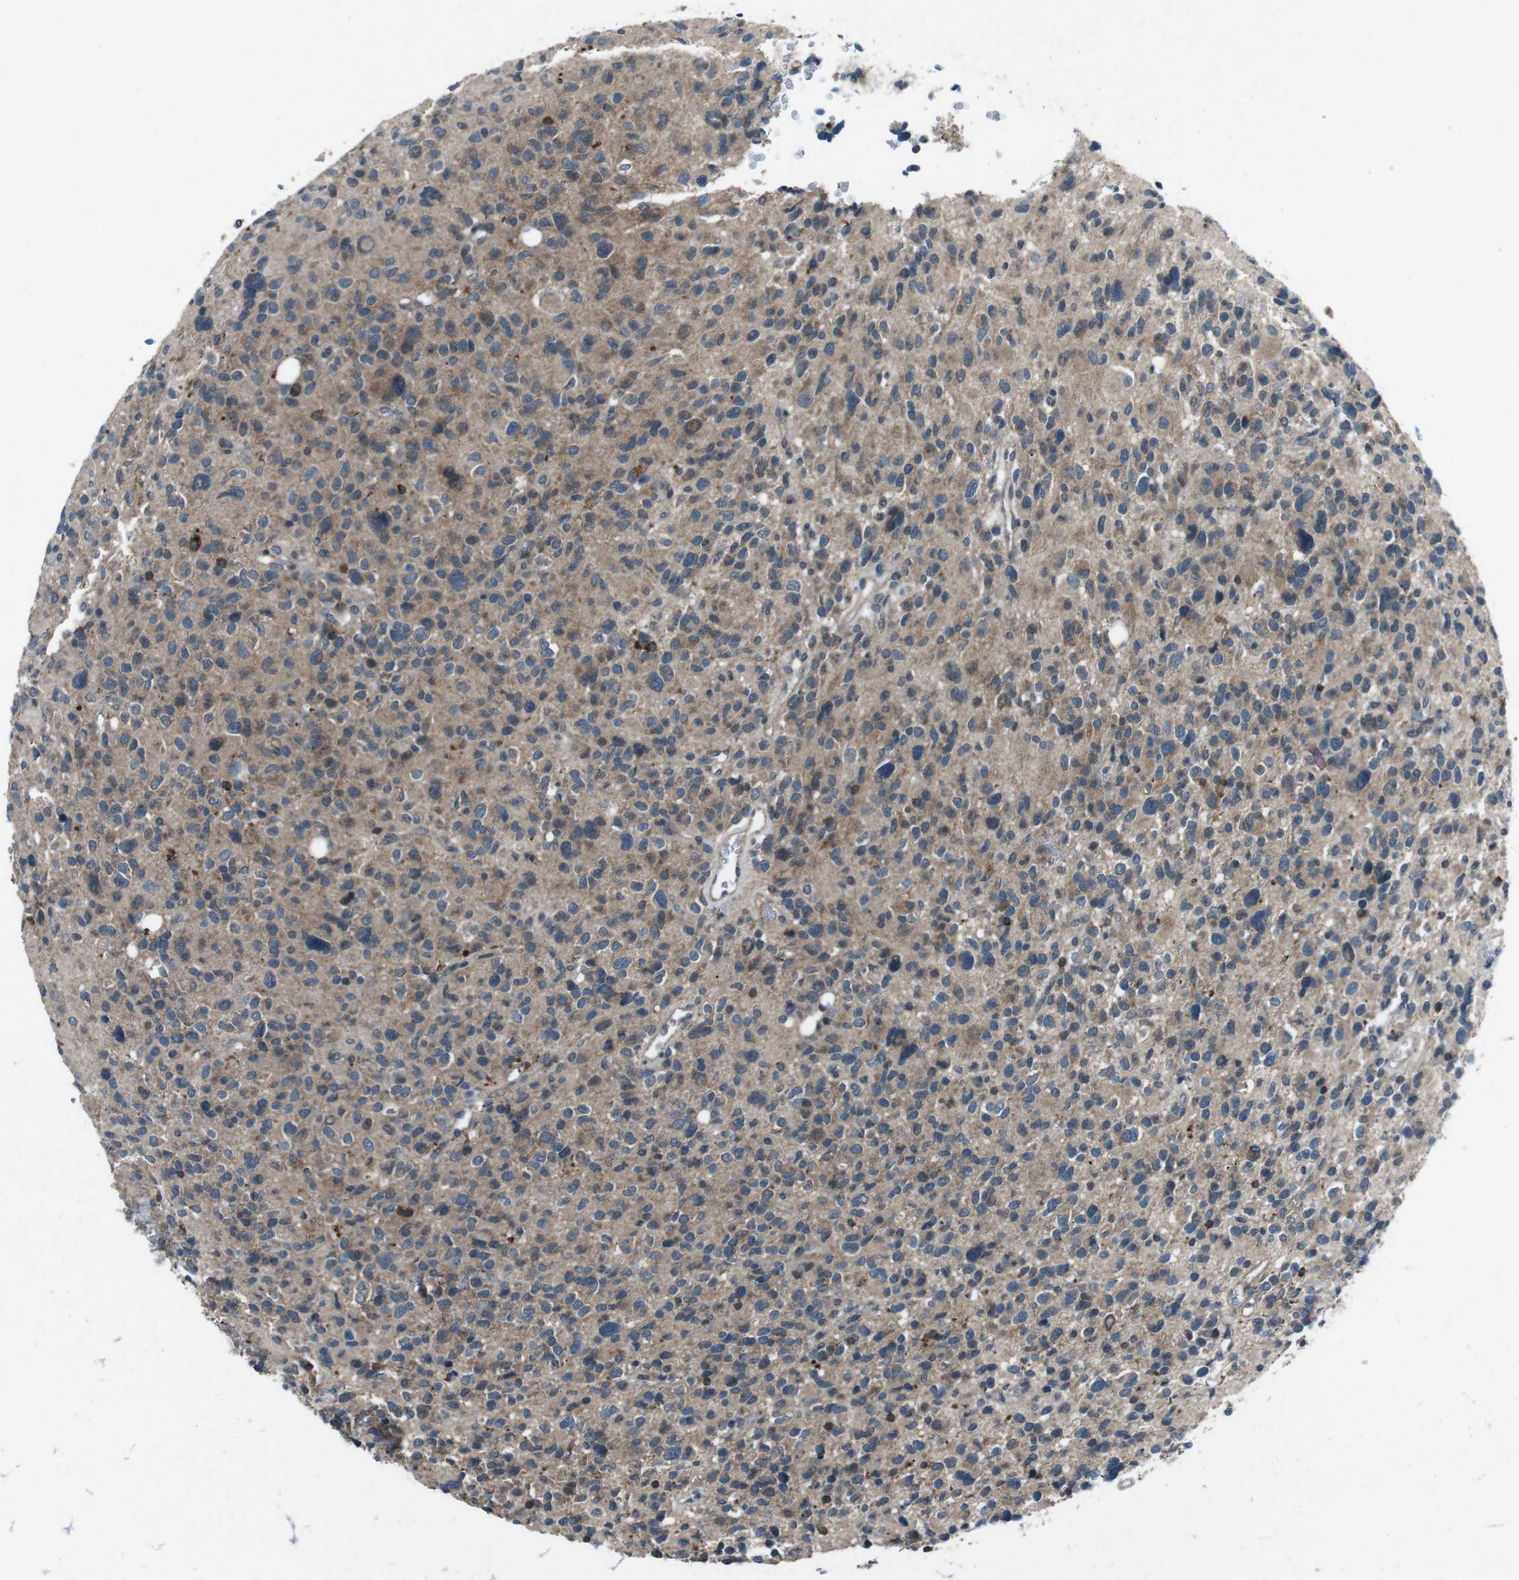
{"staining": {"intensity": "moderate", "quantity": ">75%", "location": "cytoplasmic/membranous"}, "tissue": "glioma", "cell_type": "Tumor cells", "image_type": "cancer", "snomed": [{"axis": "morphology", "description": "Glioma, malignant, High grade"}, {"axis": "topography", "description": "Brain"}], "caption": "DAB (3,3'-diaminobenzidine) immunohistochemical staining of malignant glioma (high-grade) reveals moderate cytoplasmic/membranous protein positivity in approximately >75% of tumor cells.", "gene": "CDK16", "patient": {"sex": "male", "age": 48}}